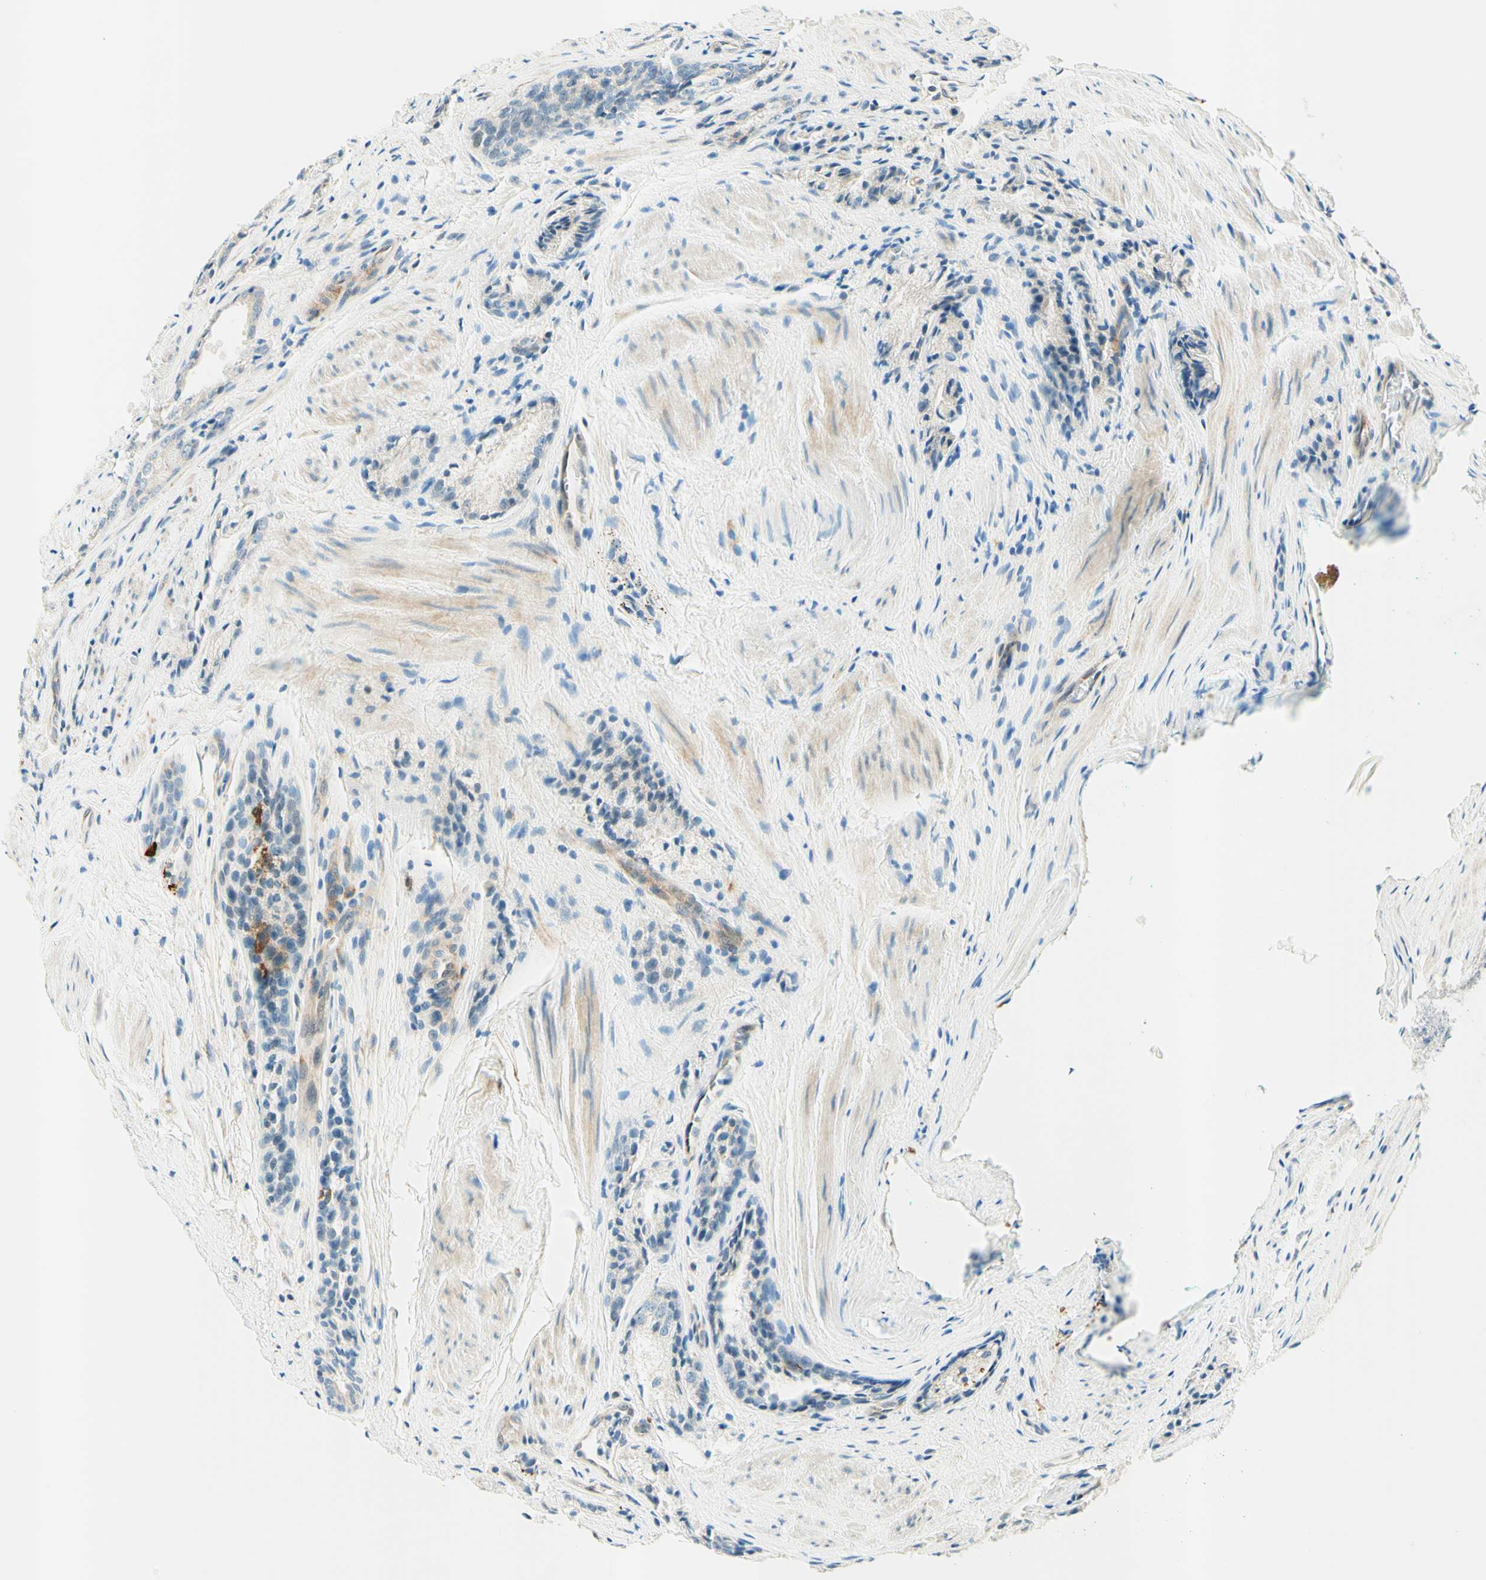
{"staining": {"intensity": "negative", "quantity": "none", "location": "none"}, "tissue": "prostate cancer", "cell_type": "Tumor cells", "image_type": "cancer", "snomed": [{"axis": "morphology", "description": "Adenocarcinoma, Low grade"}, {"axis": "topography", "description": "Prostate"}], "caption": "Tumor cells are negative for brown protein staining in prostate cancer.", "gene": "TAOK2", "patient": {"sex": "male", "age": 60}}